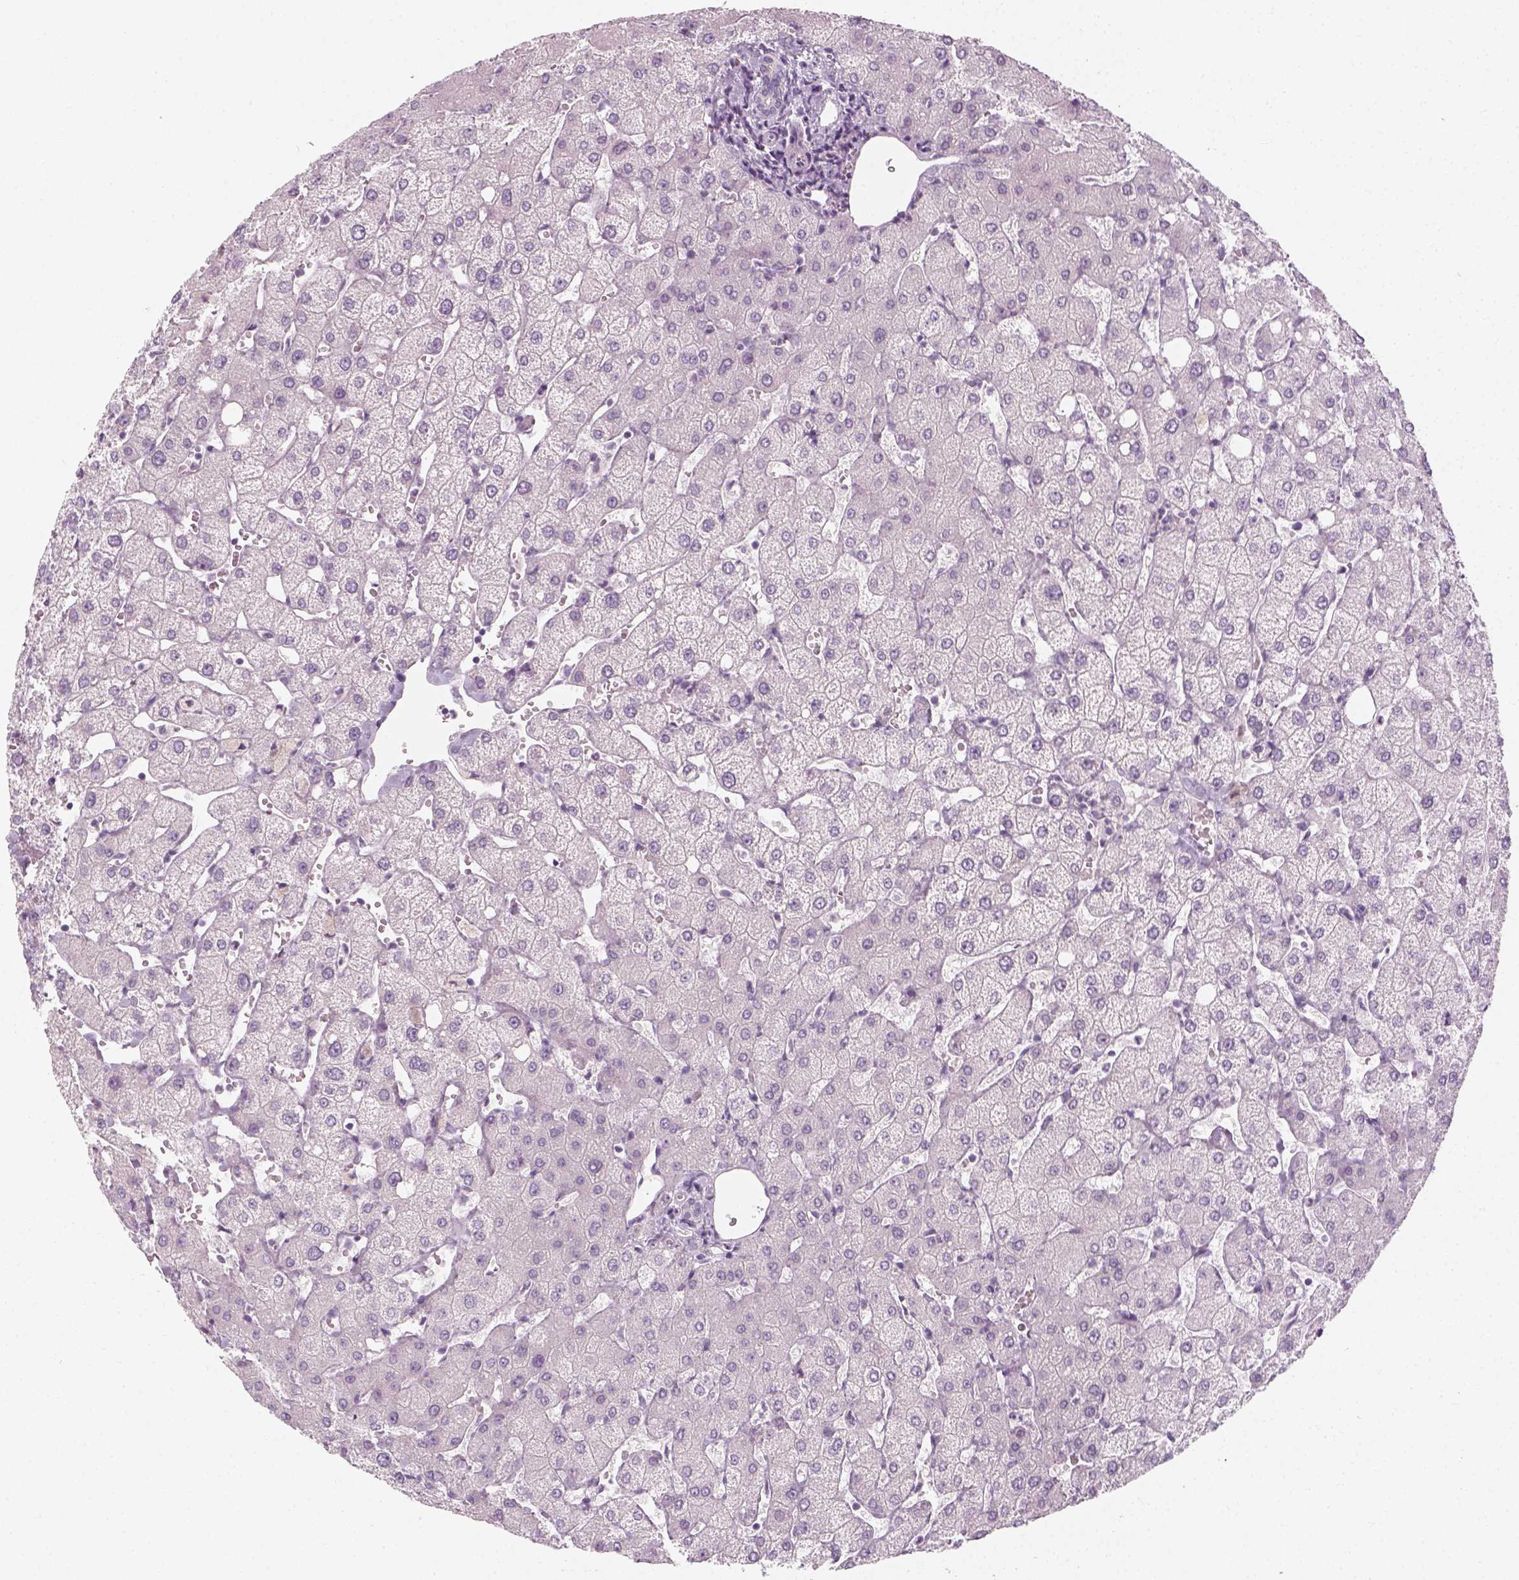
{"staining": {"intensity": "negative", "quantity": "none", "location": "none"}, "tissue": "liver", "cell_type": "Cholangiocytes", "image_type": "normal", "snomed": [{"axis": "morphology", "description": "Normal tissue, NOS"}, {"axis": "topography", "description": "Liver"}], "caption": "DAB immunohistochemical staining of unremarkable liver displays no significant positivity in cholangiocytes. The staining was performed using DAB (3,3'-diaminobenzidine) to visualize the protein expression in brown, while the nuclei were stained in blue with hematoxylin (Magnification: 20x).", "gene": "PRAME", "patient": {"sex": "female", "age": 54}}